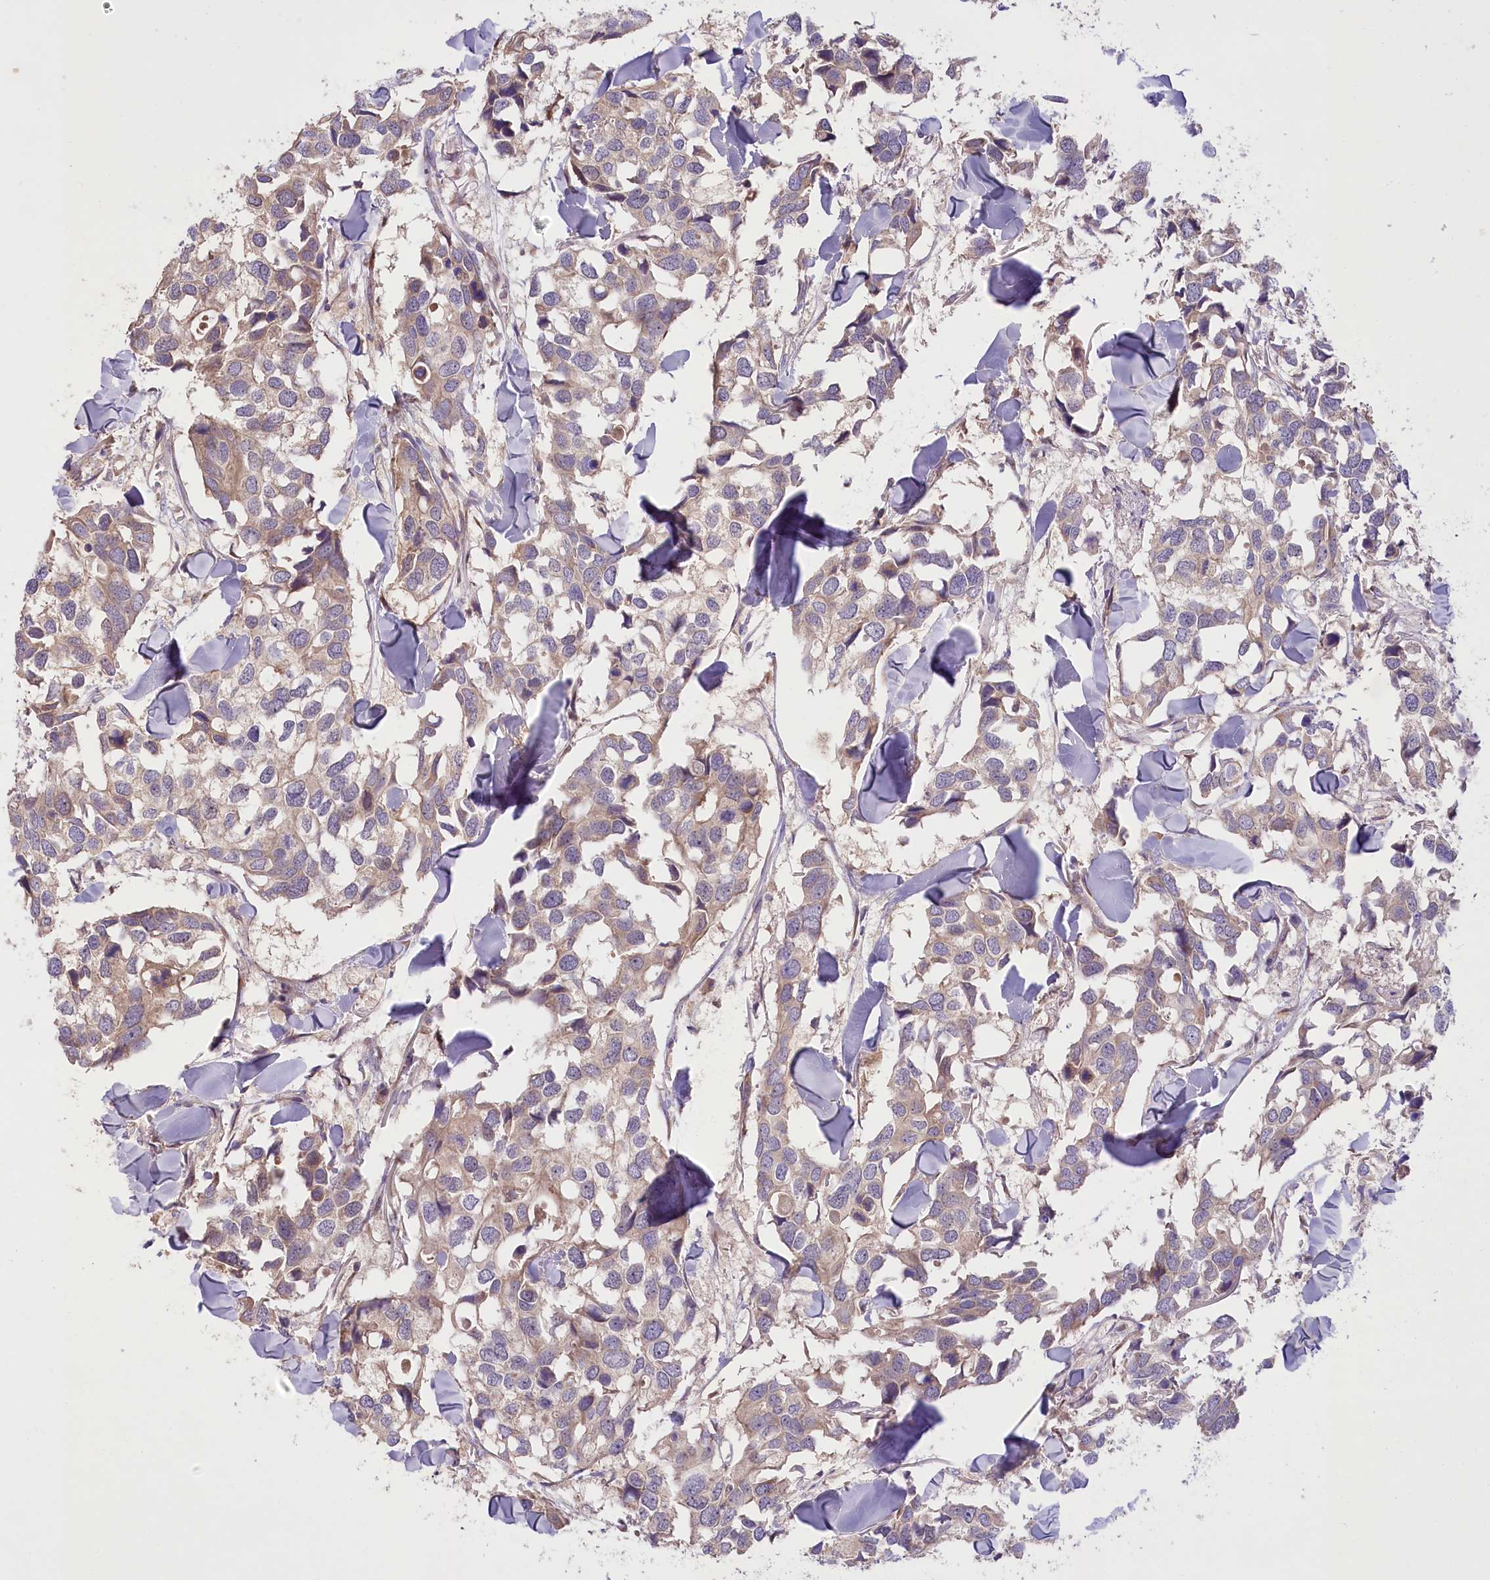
{"staining": {"intensity": "weak", "quantity": "<25%", "location": "cytoplasmic/membranous"}, "tissue": "breast cancer", "cell_type": "Tumor cells", "image_type": "cancer", "snomed": [{"axis": "morphology", "description": "Duct carcinoma"}, {"axis": "topography", "description": "Breast"}], "caption": "This is a micrograph of immunohistochemistry staining of breast invasive ductal carcinoma, which shows no staining in tumor cells.", "gene": "PBLD", "patient": {"sex": "female", "age": 83}}